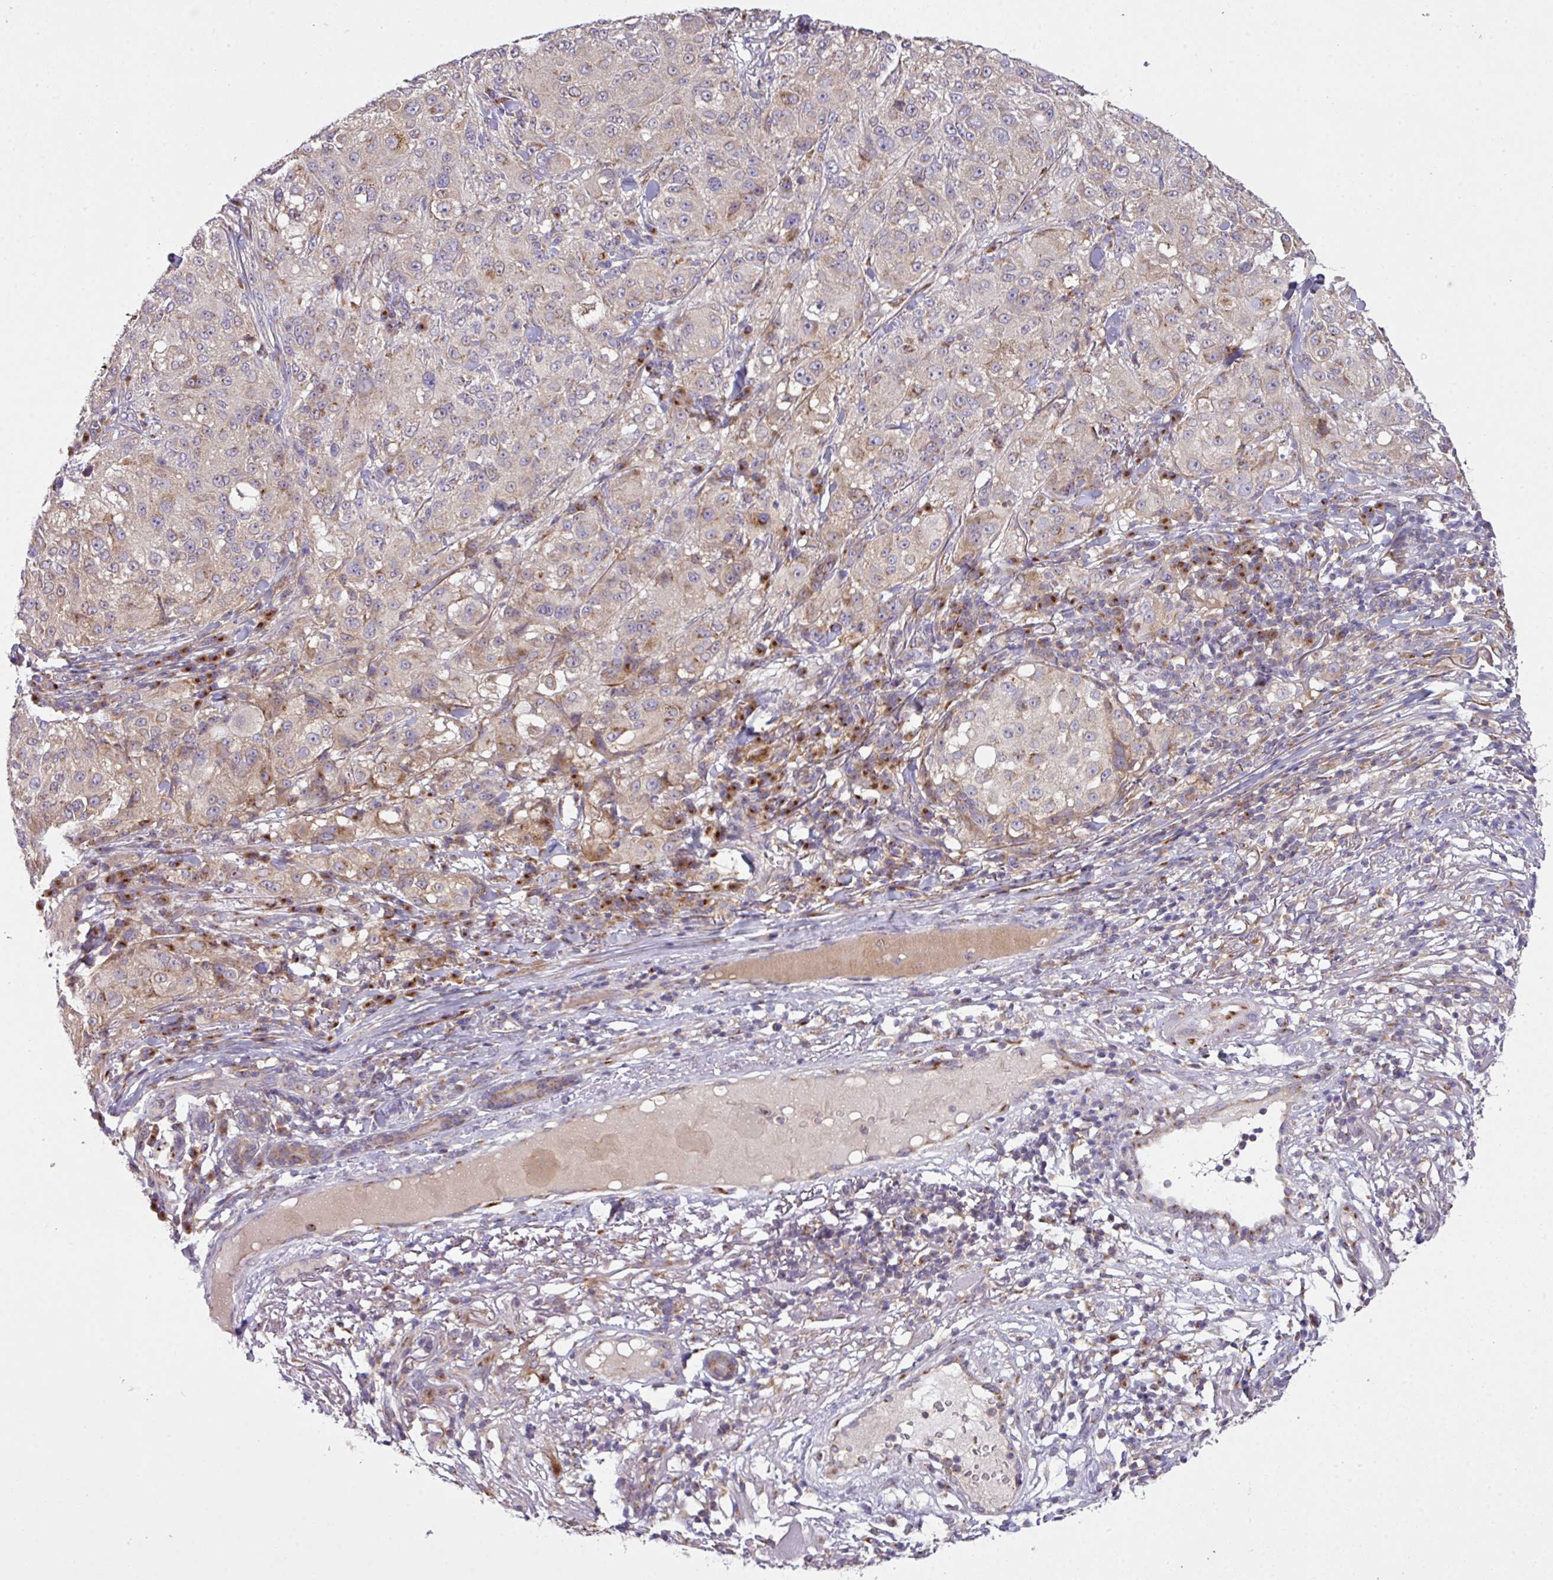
{"staining": {"intensity": "moderate", "quantity": "<25%", "location": "cytoplasmic/membranous"}, "tissue": "melanoma", "cell_type": "Tumor cells", "image_type": "cancer", "snomed": [{"axis": "morphology", "description": "Necrosis, NOS"}, {"axis": "morphology", "description": "Malignant melanoma, NOS"}, {"axis": "topography", "description": "Skin"}], "caption": "The immunohistochemical stain labels moderate cytoplasmic/membranous staining in tumor cells of melanoma tissue.", "gene": "VTI1A", "patient": {"sex": "female", "age": 87}}